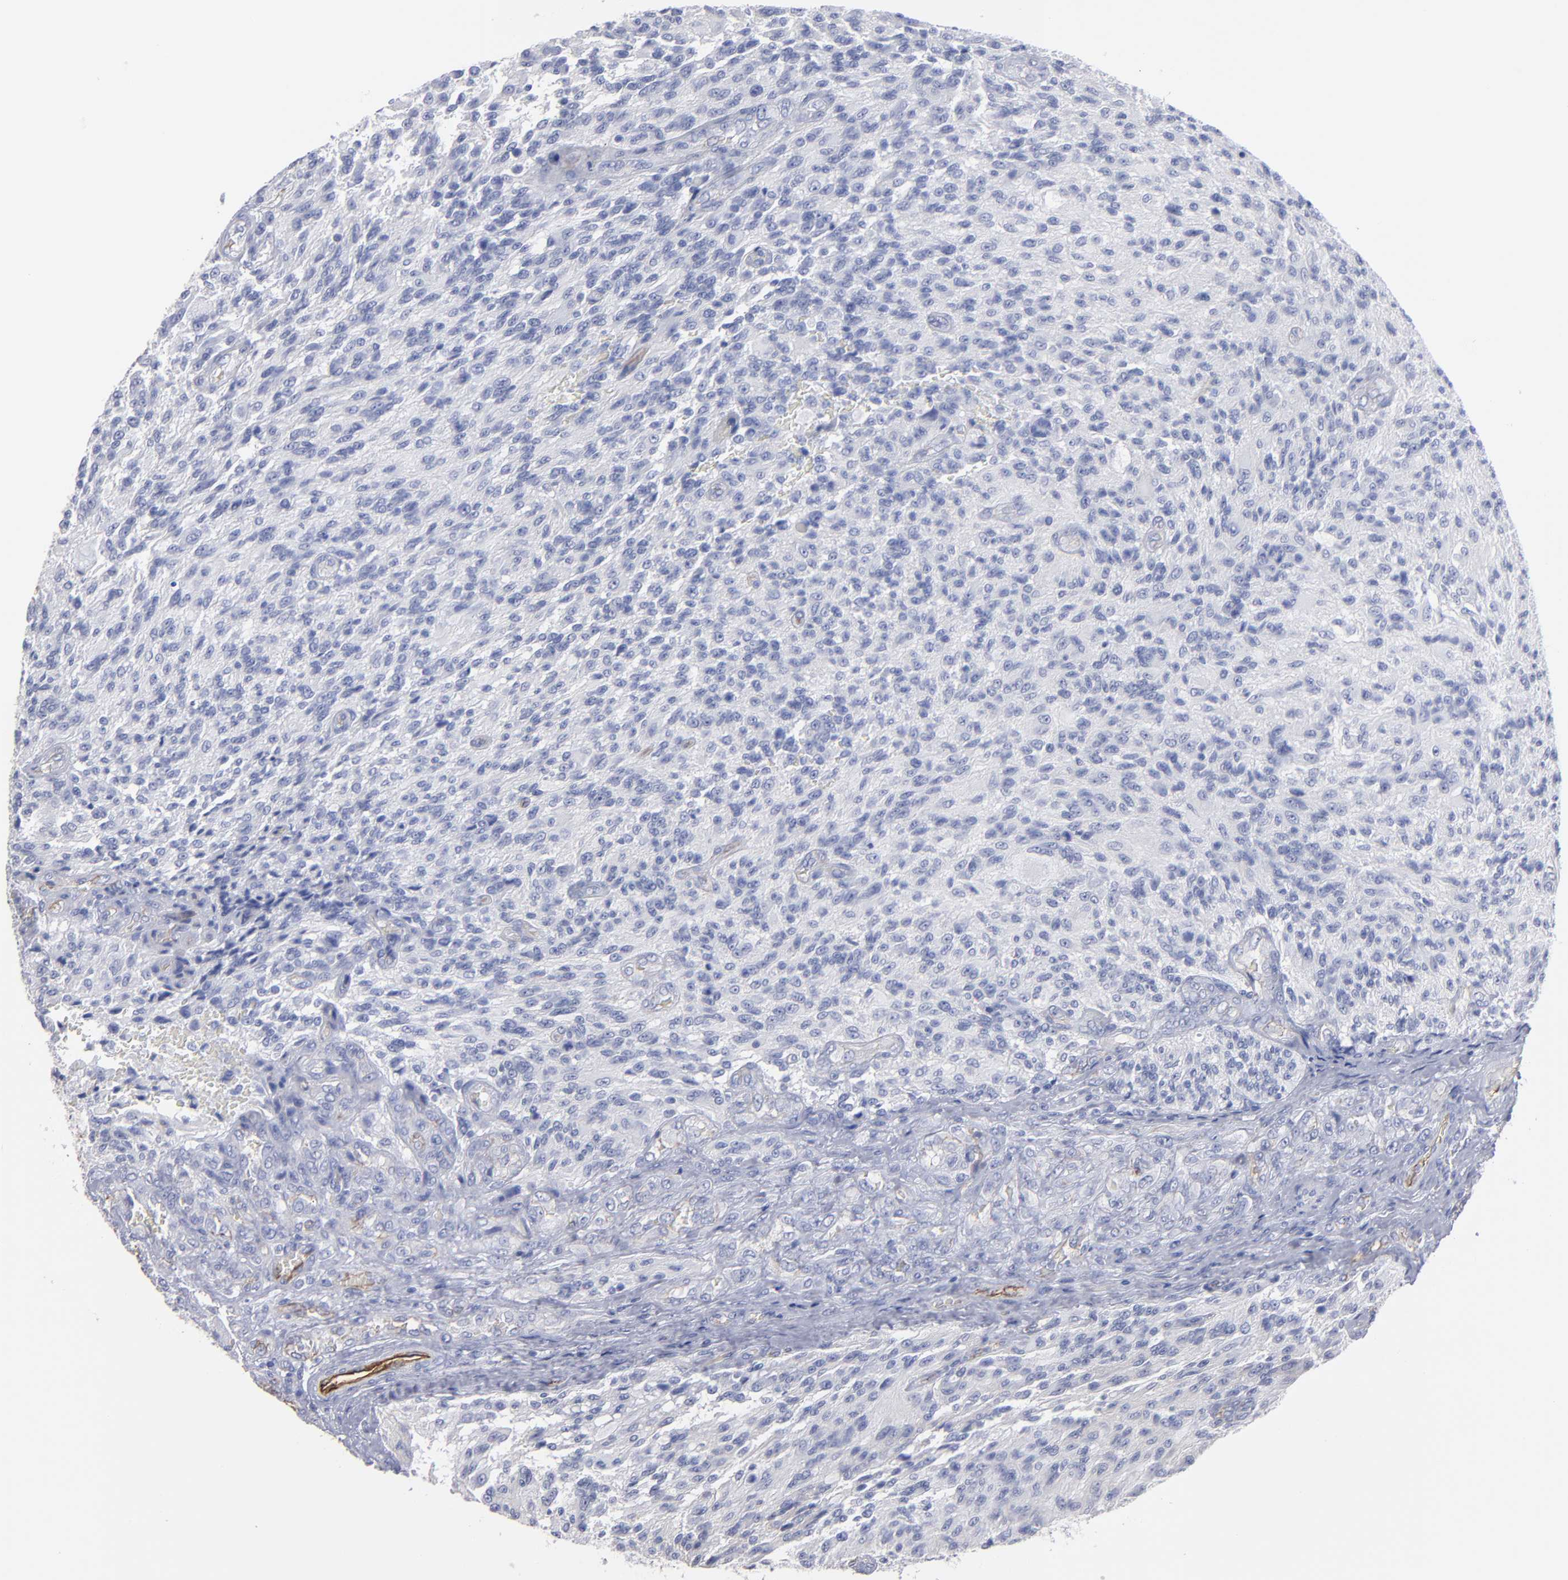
{"staining": {"intensity": "negative", "quantity": "none", "location": "none"}, "tissue": "glioma", "cell_type": "Tumor cells", "image_type": "cancer", "snomed": [{"axis": "morphology", "description": "Normal tissue, NOS"}, {"axis": "morphology", "description": "Glioma, malignant, High grade"}, {"axis": "topography", "description": "Cerebral cortex"}], "caption": "IHC image of neoplastic tissue: high-grade glioma (malignant) stained with DAB exhibits no significant protein staining in tumor cells.", "gene": "TM4SF1", "patient": {"sex": "male", "age": 56}}